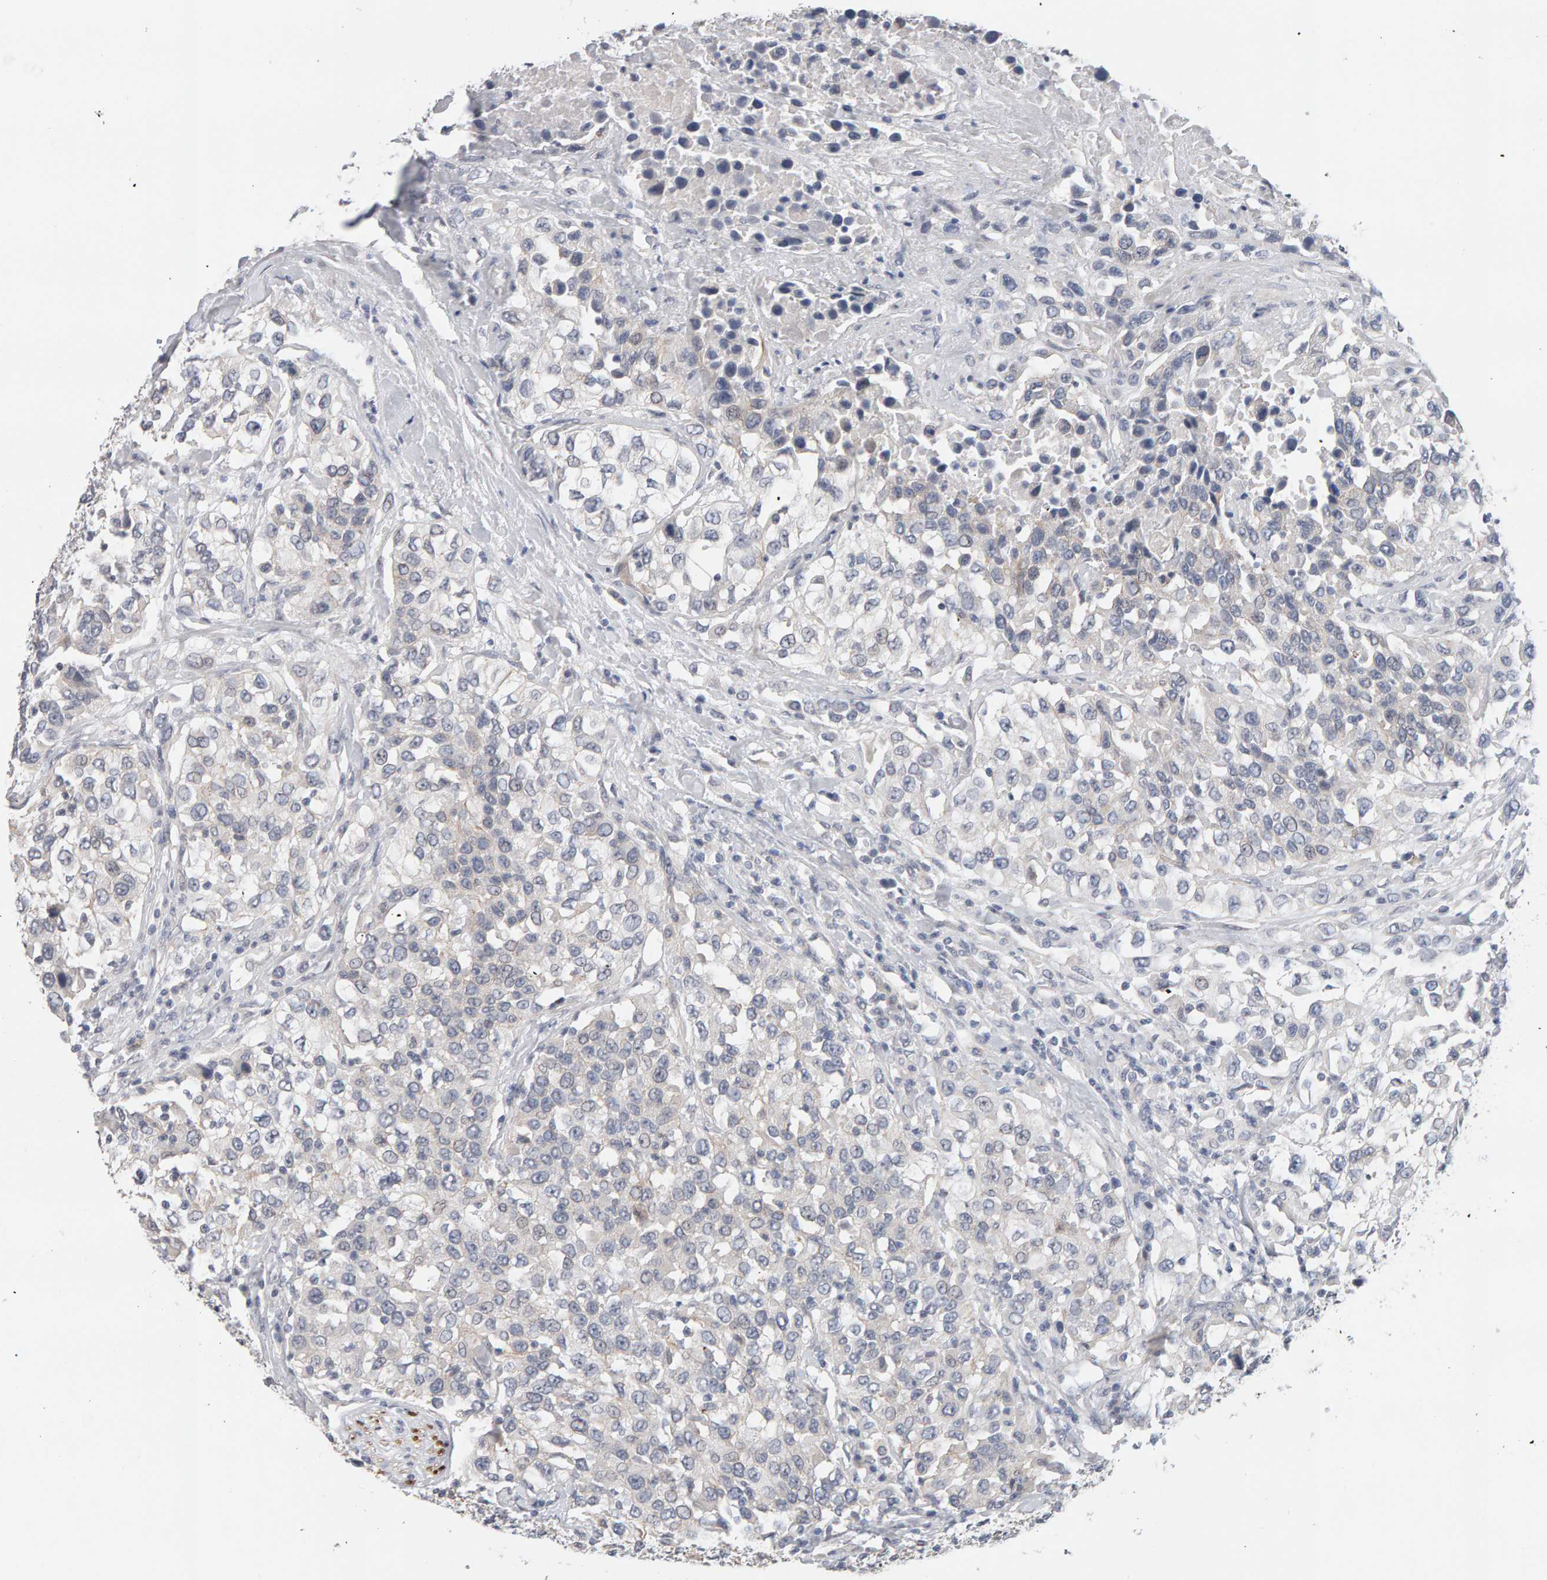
{"staining": {"intensity": "negative", "quantity": "none", "location": "none"}, "tissue": "urothelial cancer", "cell_type": "Tumor cells", "image_type": "cancer", "snomed": [{"axis": "morphology", "description": "Urothelial carcinoma, High grade"}, {"axis": "topography", "description": "Urinary bladder"}], "caption": "The IHC micrograph has no significant staining in tumor cells of urothelial carcinoma (high-grade) tissue. The staining is performed using DAB (3,3'-diaminobenzidine) brown chromogen with nuclei counter-stained in using hematoxylin.", "gene": "HNF4A", "patient": {"sex": "female", "age": 80}}